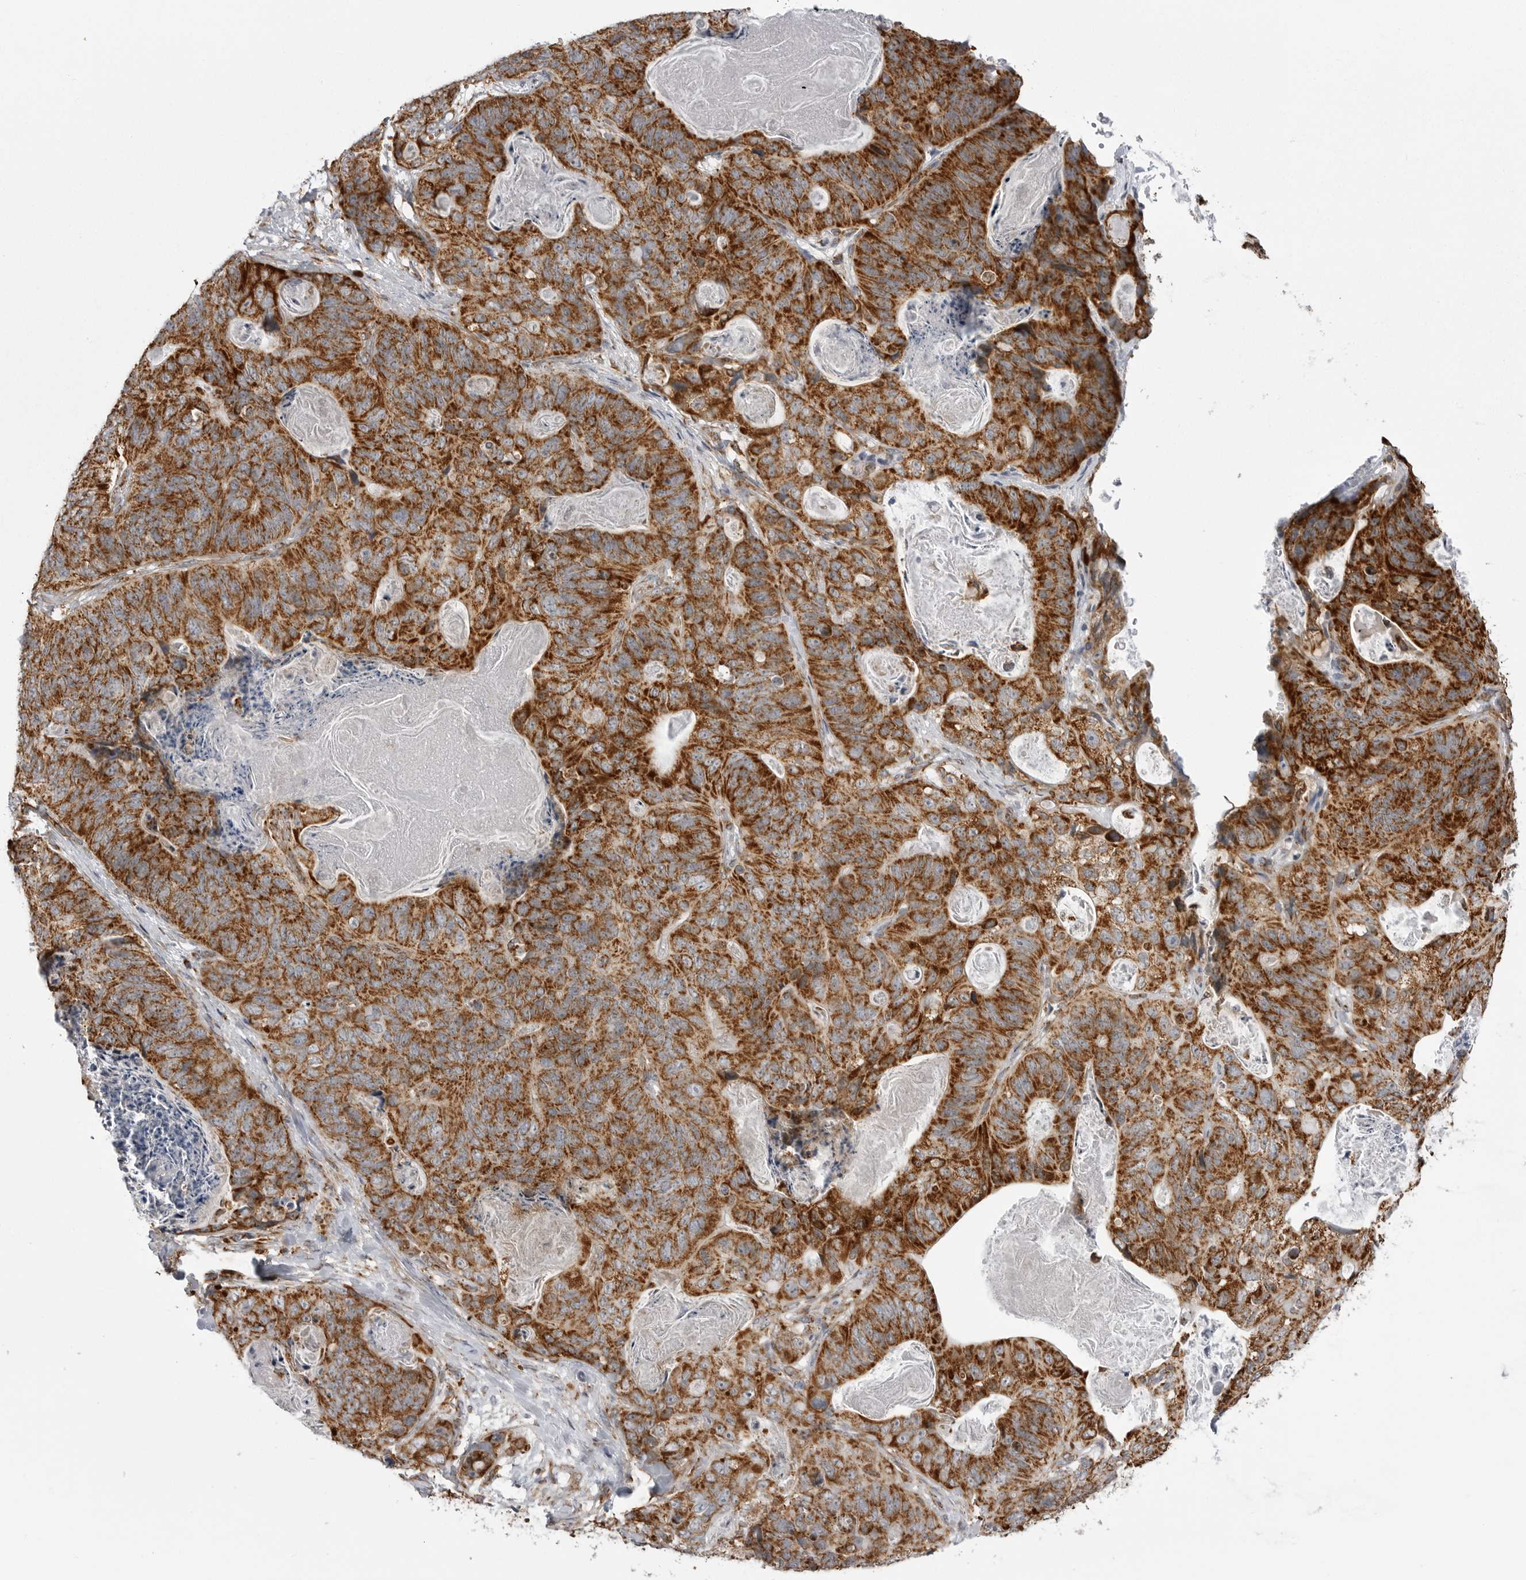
{"staining": {"intensity": "strong", "quantity": ">75%", "location": "cytoplasmic/membranous"}, "tissue": "stomach cancer", "cell_type": "Tumor cells", "image_type": "cancer", "snomed": [{"axis": "morphology", "description": "Normal tissue, NOS"}, {"axis": "morphology", "description": "Adenocarcinoma, NOS"}, {"axis": "topography", "description": "Stomach"}], "caption": "Strong cytoplasmic/membranous expression is seen in approximately >75% of tumor cells in stomach cancer (adenocarcinoma).", "gene": "FH", "patient": {"sex": "female", "age": 89}}